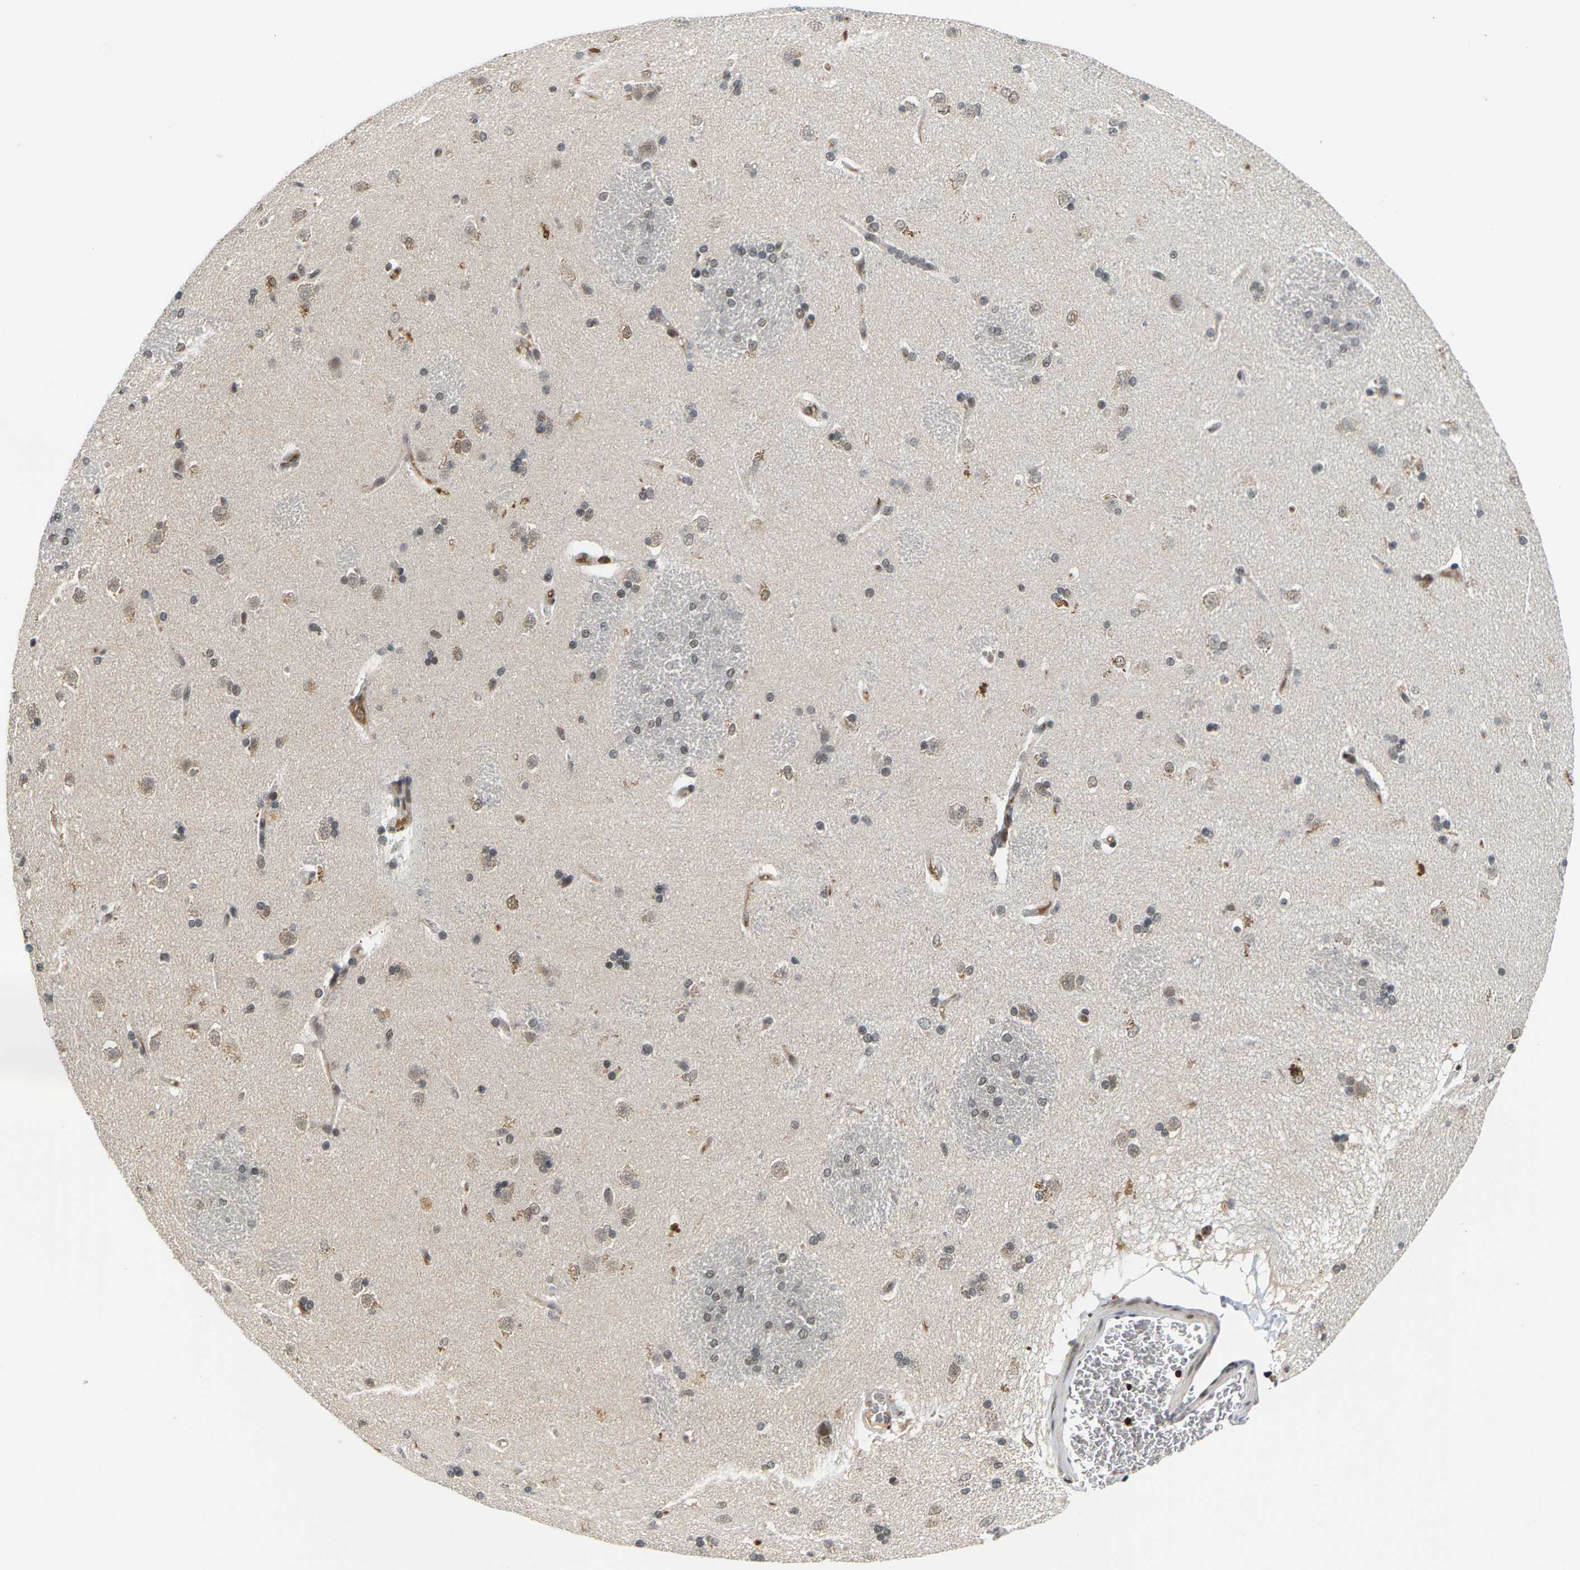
{"staining": {"intensity": "moderate", "quantity": "25%-75%", "location": "nuclear"}, "tissue": "caudate", "cell_type": "Glial cells", "image_type": "normal", "snomed": [{"axis": "morphology", "description": "Normal tissue, NOS"}, {"axis": "topography", "description": "Lateral ventricle wall"}], "caption": "An IHC micrograph of benign tissue is shown. Protein staining in brown highlights moderate nuclear positivity in caudate within glial cells.", "gene": "NELFA", "patient": {"sex": "female", "age": 19}}